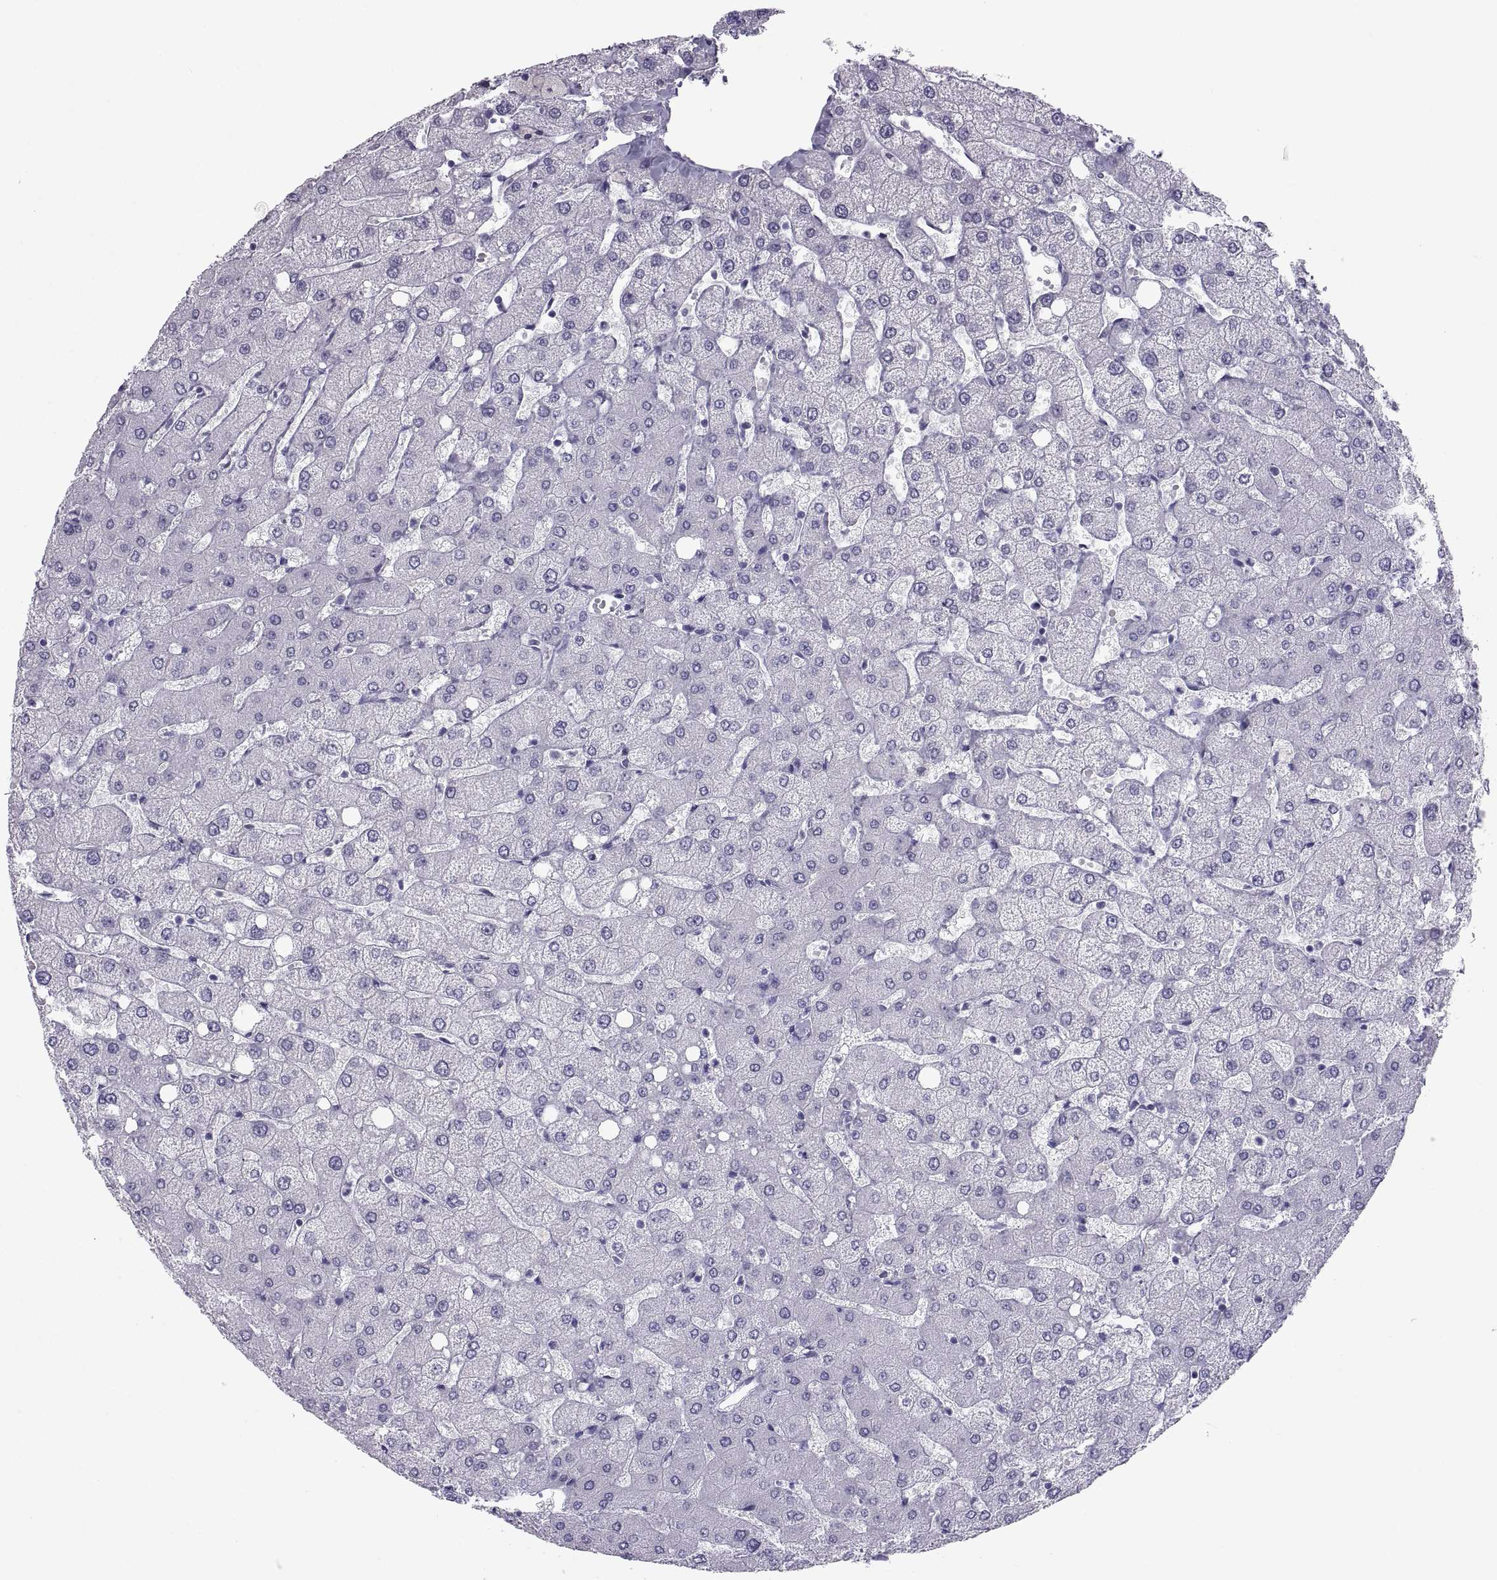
{"staining": {"intensity": "negative", "quantity": "none", "location": "none"}, "tissue": "liver", "cell_type": "Cholangiocytes", "image_type": "normal", "snomed": [{"axis": "morphology", "description": "Normal tissue, NOS"}, {"axis": "topography", "description": "Liver"}], "caption": "Immunohistochemistry (IHC) histopathology image of normal liver stained for a protein (brown), which reveals no expression in cholangiocytes. (DAB (3,3'-diaminobenzidine) immunohistochemistry, high magnification).", "gene": "PCSK1N", "patient": {"sex": "female", "age": 54}}